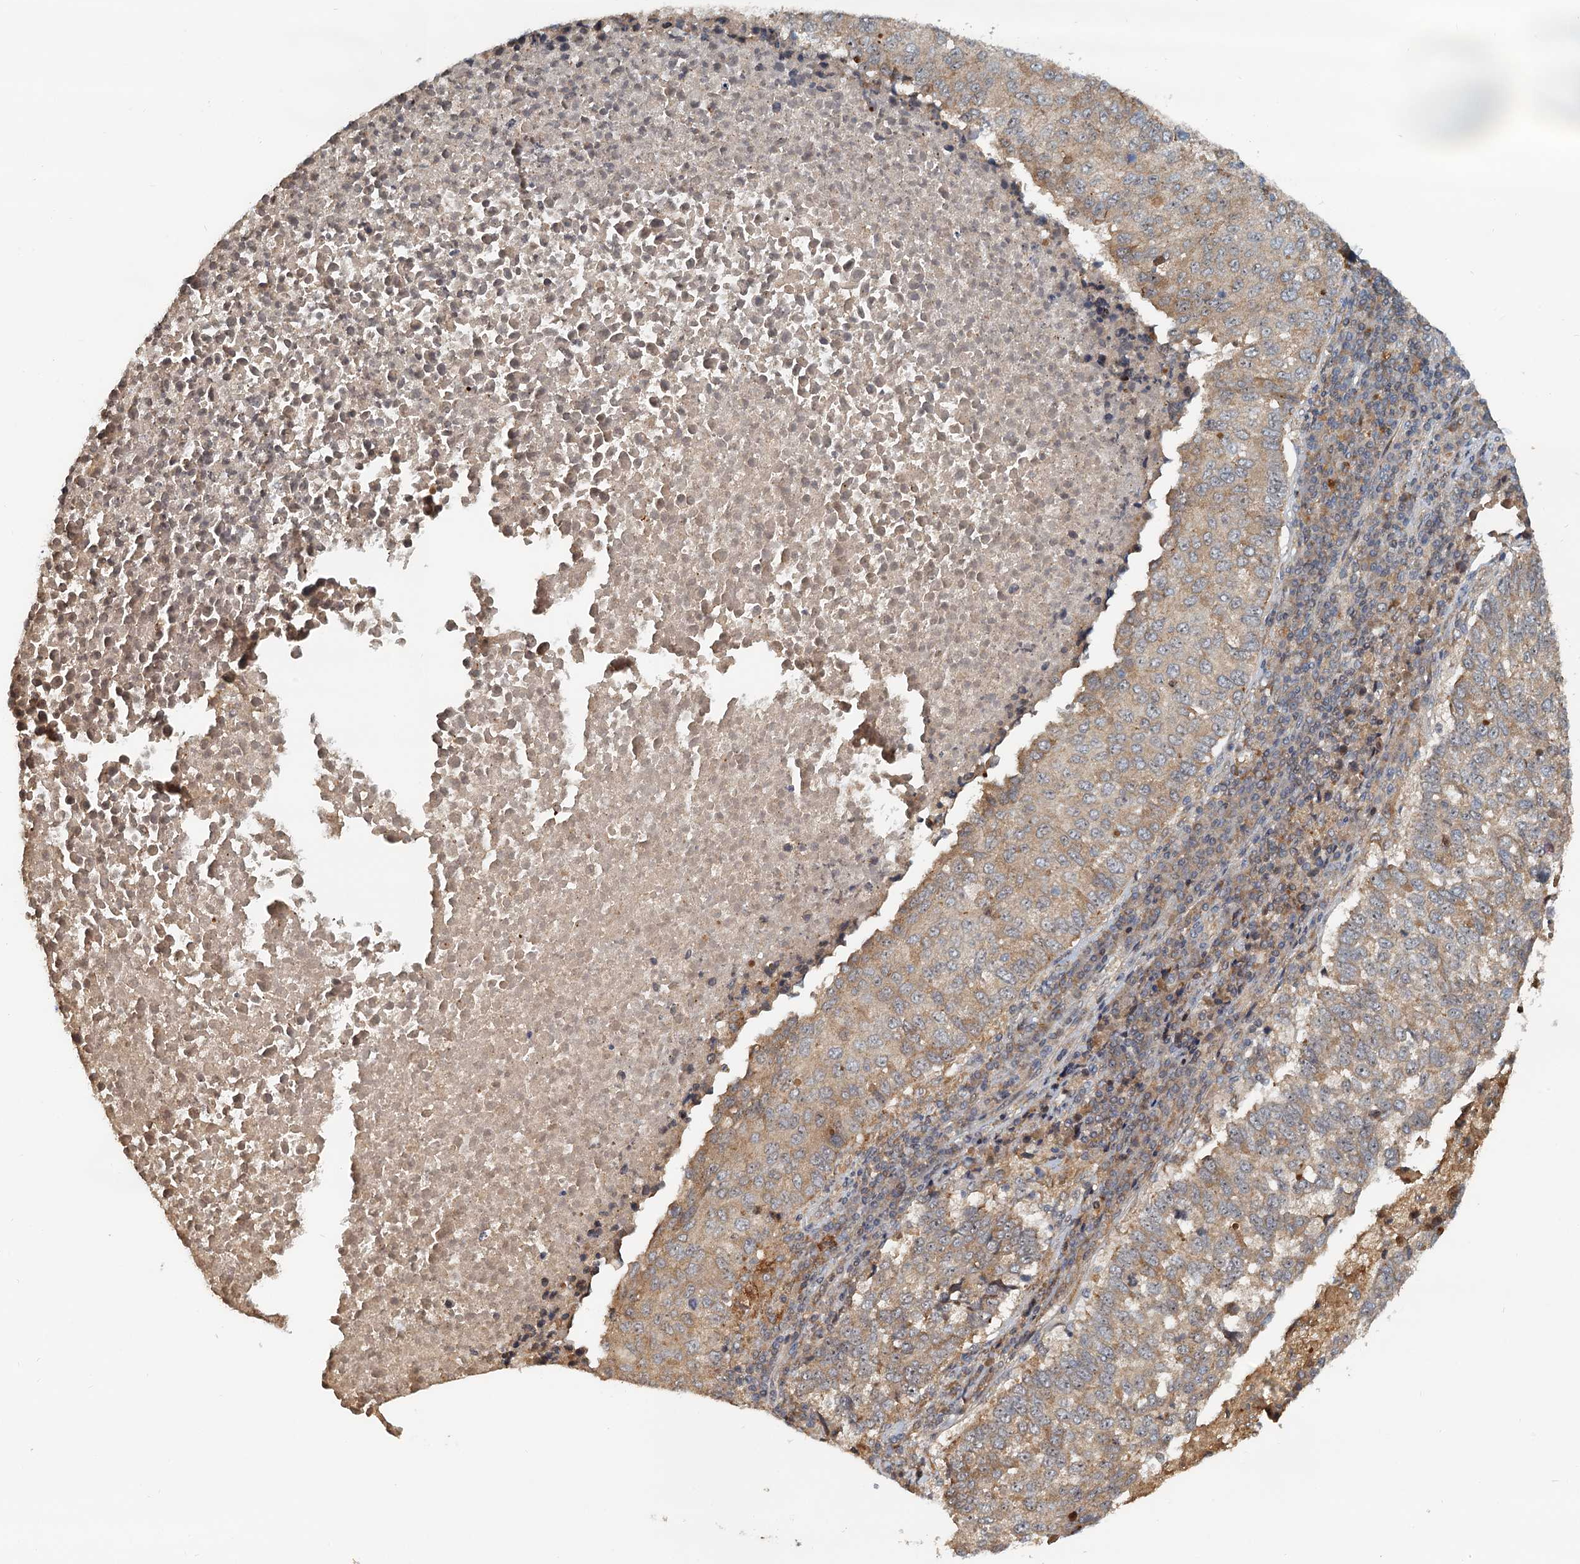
{"staining": {"intensity": "weak", "quantity": ">75%", "location": "cytoplasmic/membranous"}, "tissue": "lung cancer", "cell_type": "Tumor cells", "image_type": "cancer", "snomed": [{"axis": "morphology", "description": "Squamous cell carcinoma, NOS"}, {"axis": "topography", "description": "Lung"}], "caption": "There is low levels of weak cytoplasmic/membranous expression in tumor cells of squamous cell carcinoma (lung), as demonstrated by immunohistochemical staining (brown color).", "gene": "TOLLIP", "patient": {"sex": "male", "age": 73}}